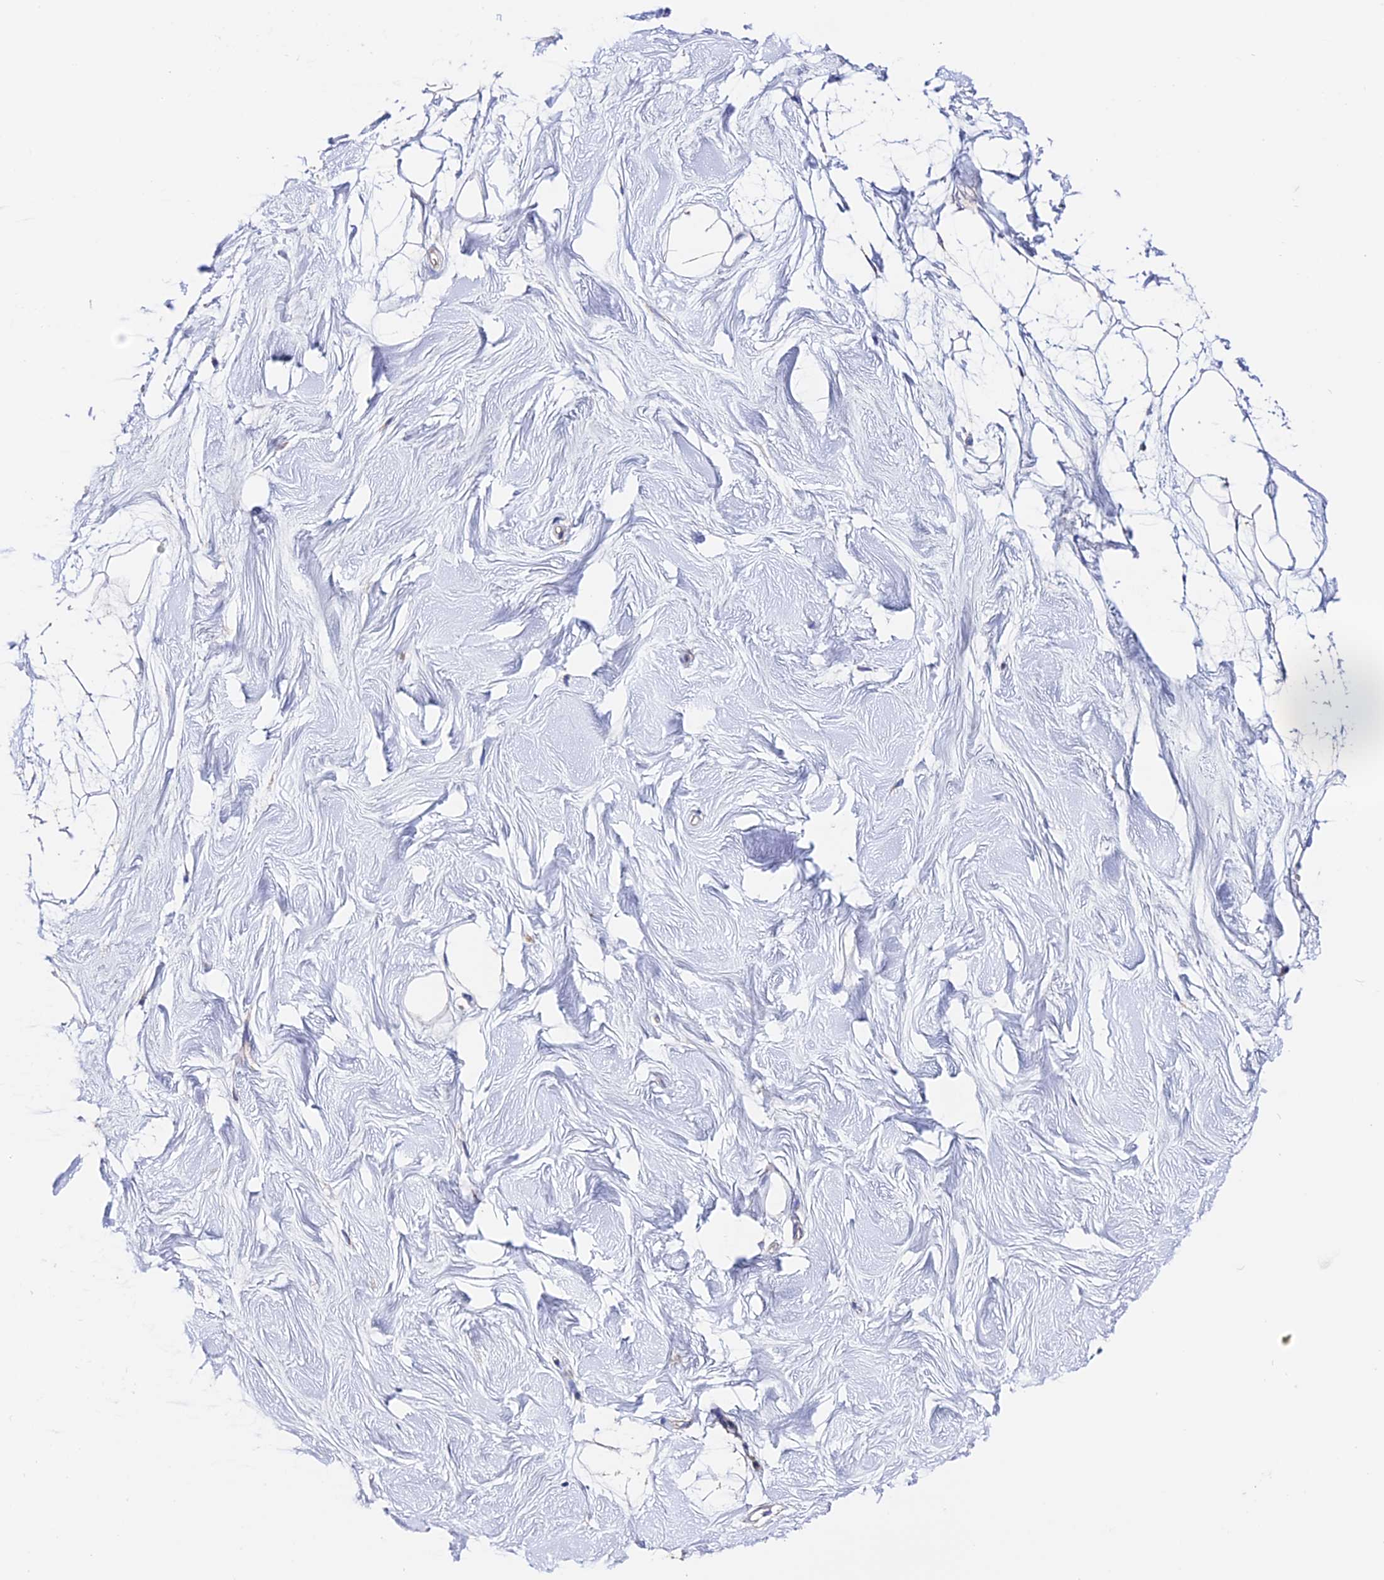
{"staining": {"intensity": "negative", "quantity": "none", "location": "none"}, "tissue": "breast", "cell_type": "Adipocytes", "image_type": "normal", "snomed": [{"axis": "morphology", "description": "Normal tissue, NOS"}, {"axis": "topography", "description": "Breast"}], "caption": "Immunohistochemistry (IHC) of unremarkable breast demonstrates no positivity in adipocytes. (DAB IHC, high magnification).", "gene": "ESM1", "patient": {"sex": "female", "age": 26}}